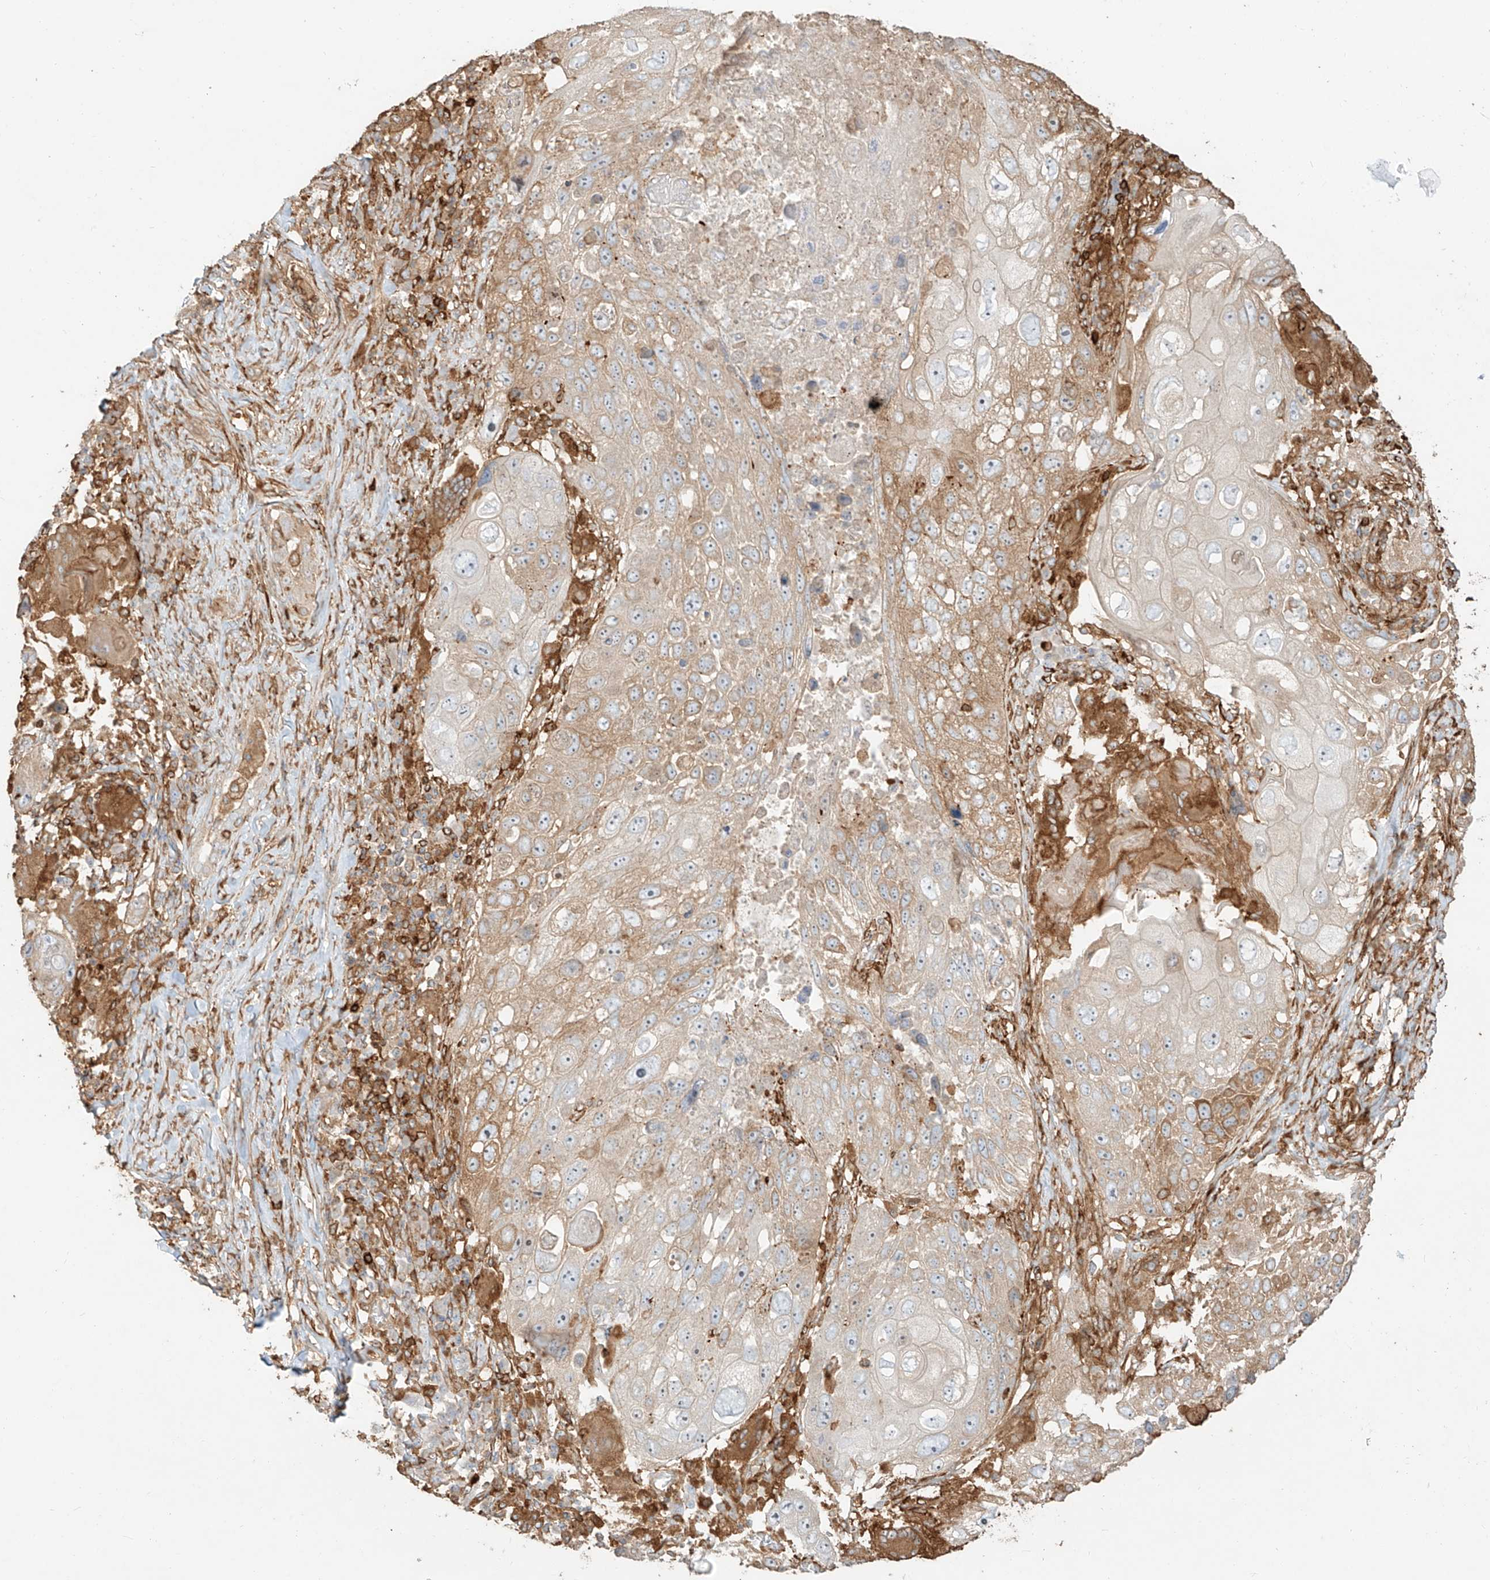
{"staining": {"intensity": "weak", "quantity": "25%-75%", "location": "cytoplasmic/membranous"}, "tissue": "lung cancer", "cell_type": "Tumor cells", "image_type": "cancer", "snomed": [{"axis": "morphology", "description": "Squamous cell carcinoma, NOS"}, {"axis": "topography", "description": "Lung"}], "caption": "Immunohistochemistry (DAB (3,3'-diaminobenzidine)) staining of human squamous cell carcinoma (lung) displays weak cytoplasmic/membranous protein positivity in about 25%-75% of tumor cells.", "gene": "SNX9", "patient": {"sex": "male", "age": 61}}